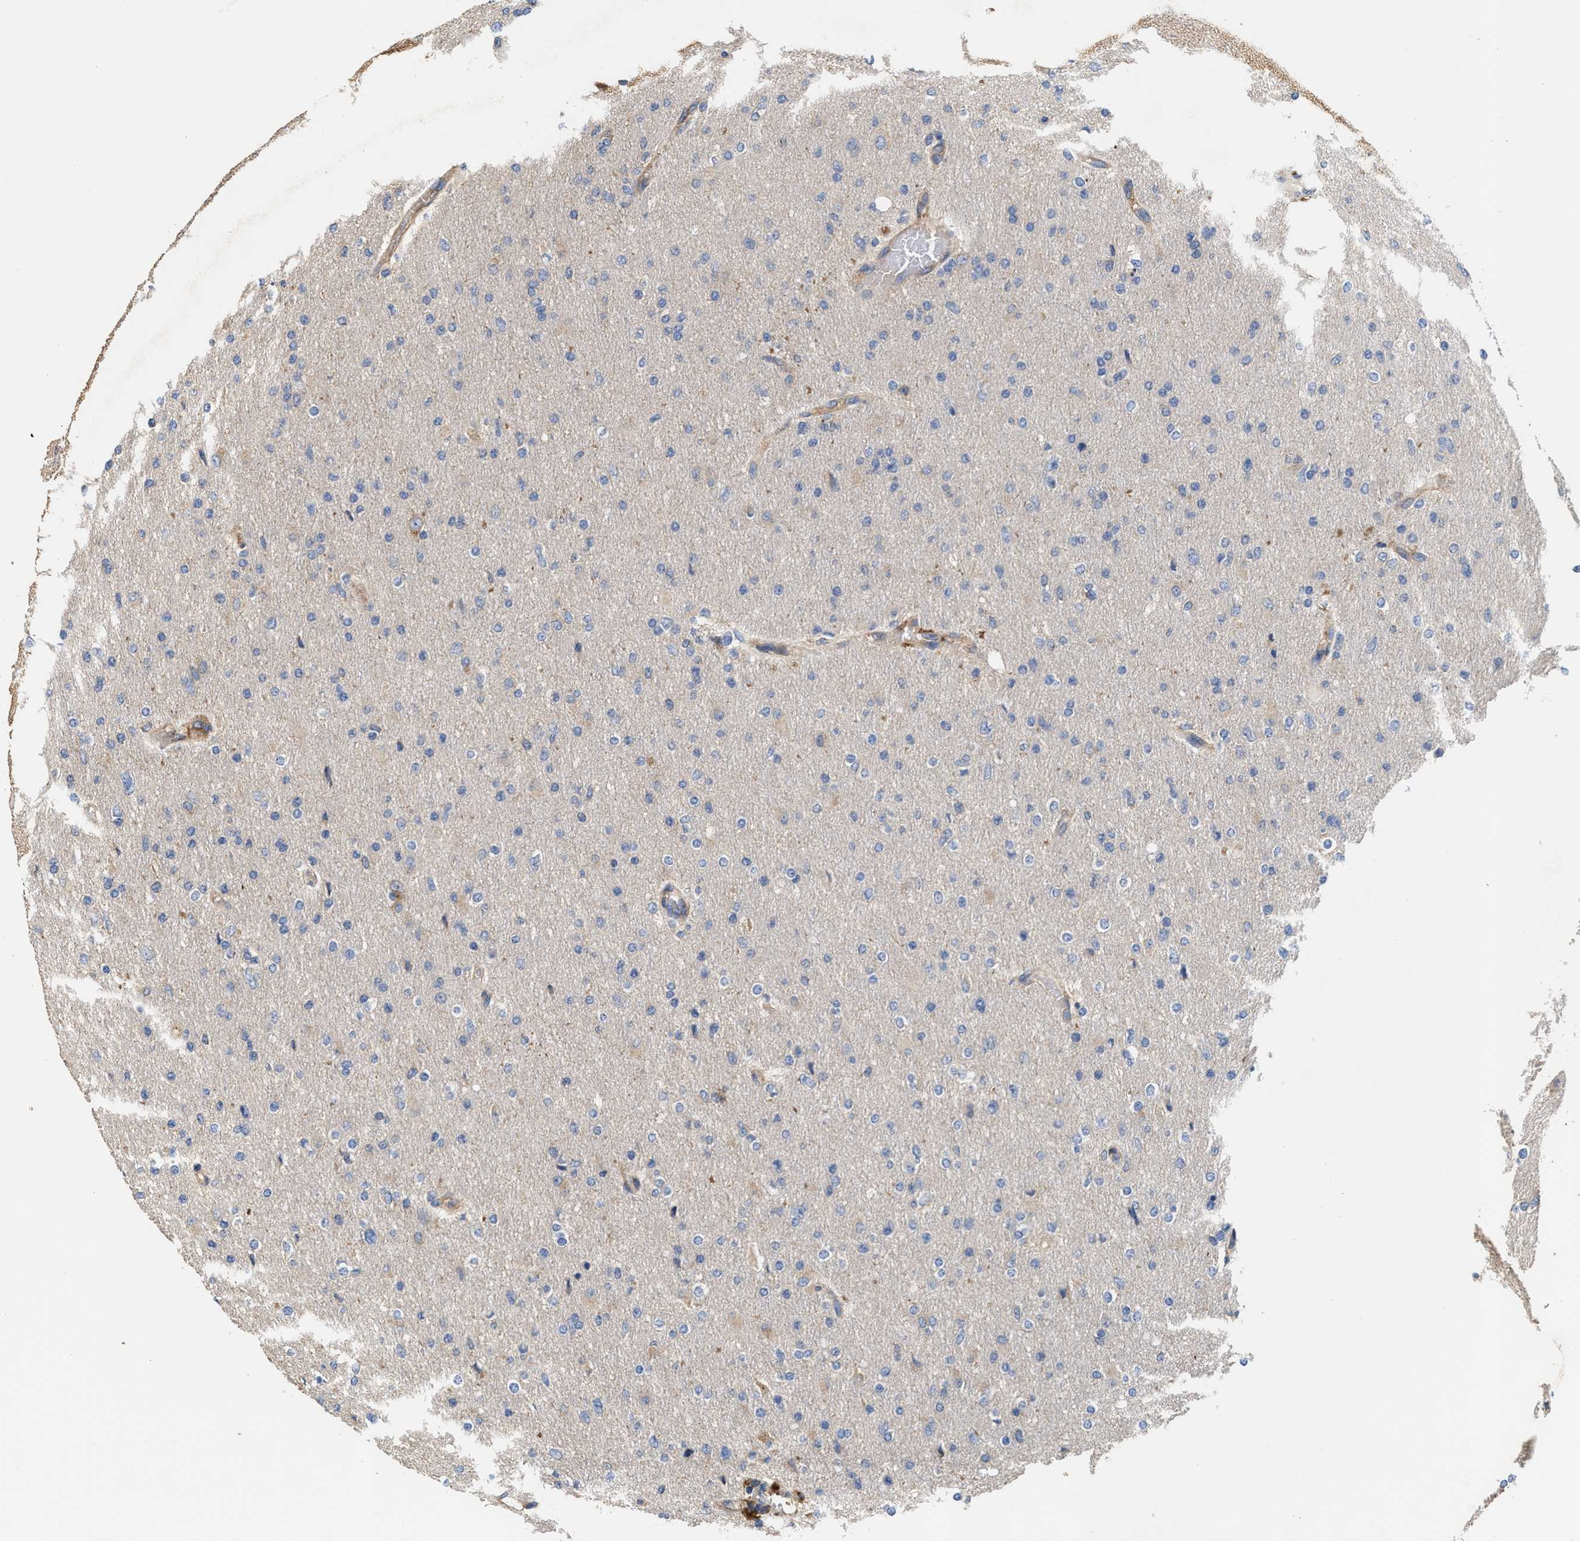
{"staining": {"intensity": "negative", "quantity": "none", "location": "none"}, "tissue": "glioma", "cell_type": "Tumor cells", "image_type": "cancer", "snomed": [{"axis": "morphology", "description": "Glioma, malignant, High grade"}, {"axis": "topography", "description": "Cerebral cortex"}], "caption": "A photomicrograph of glioma stained for a protein demonstrates no brown staining in tumor cells.", "gene": "KLB", "patient": {"sex": "female", "age": 36}}